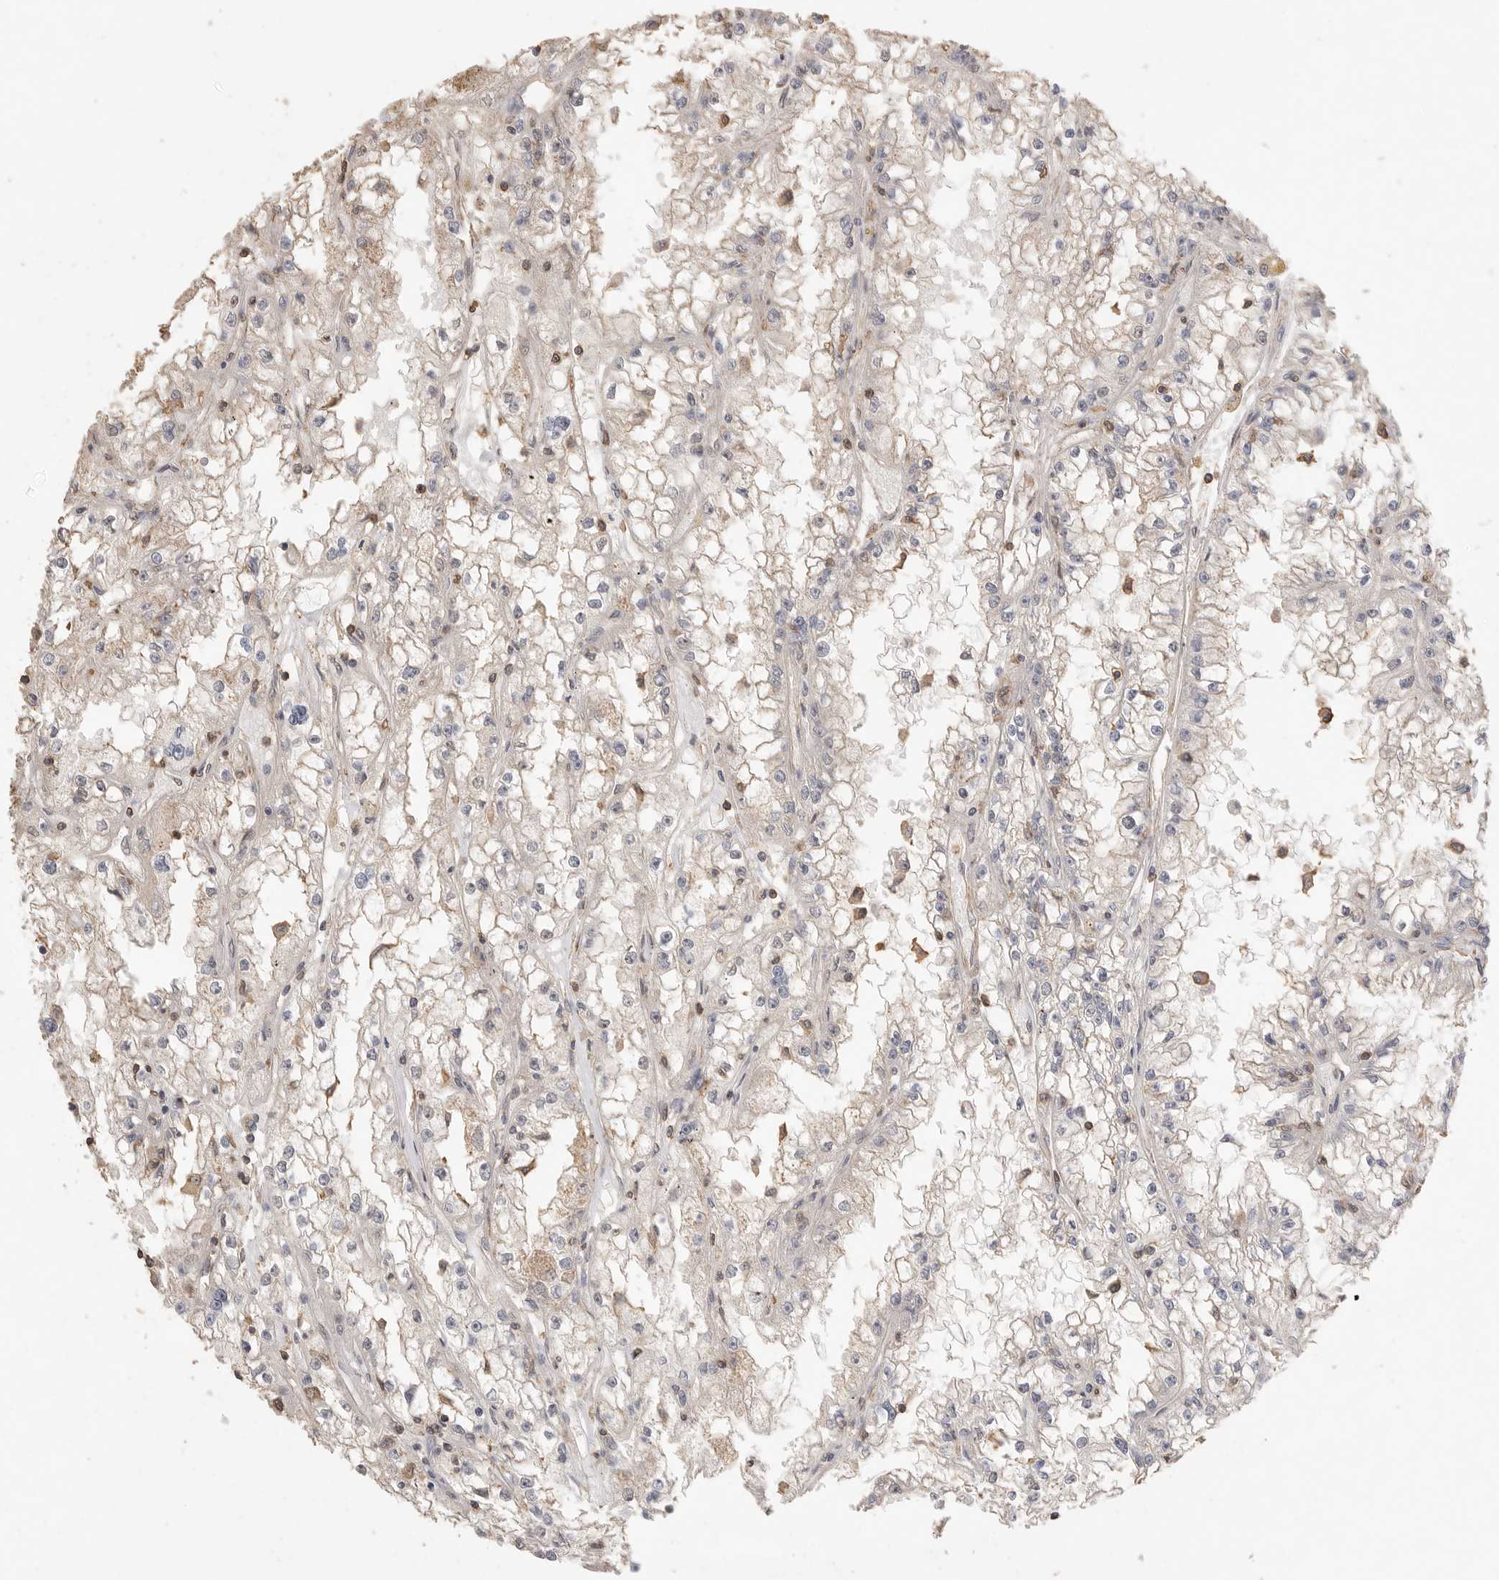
{"staining": {"intensity": "negative", "quantity": "none", "location": "none"}, "tissue": "renal cancer", "cell_type": "Tumor cells", "image_type": "cancer", "snomed": [{"axis": "morphology", "description": "Adenocarcinoma, NOS"}, {"axis": "topography", "description": "Kidney"}], "caption": "Human renal cancer stained for a protein using immunohistochemistry displays no expression in tumor cells.", "gene": "MAP2K1", "patient": {"sex": "male", "age": 56}}